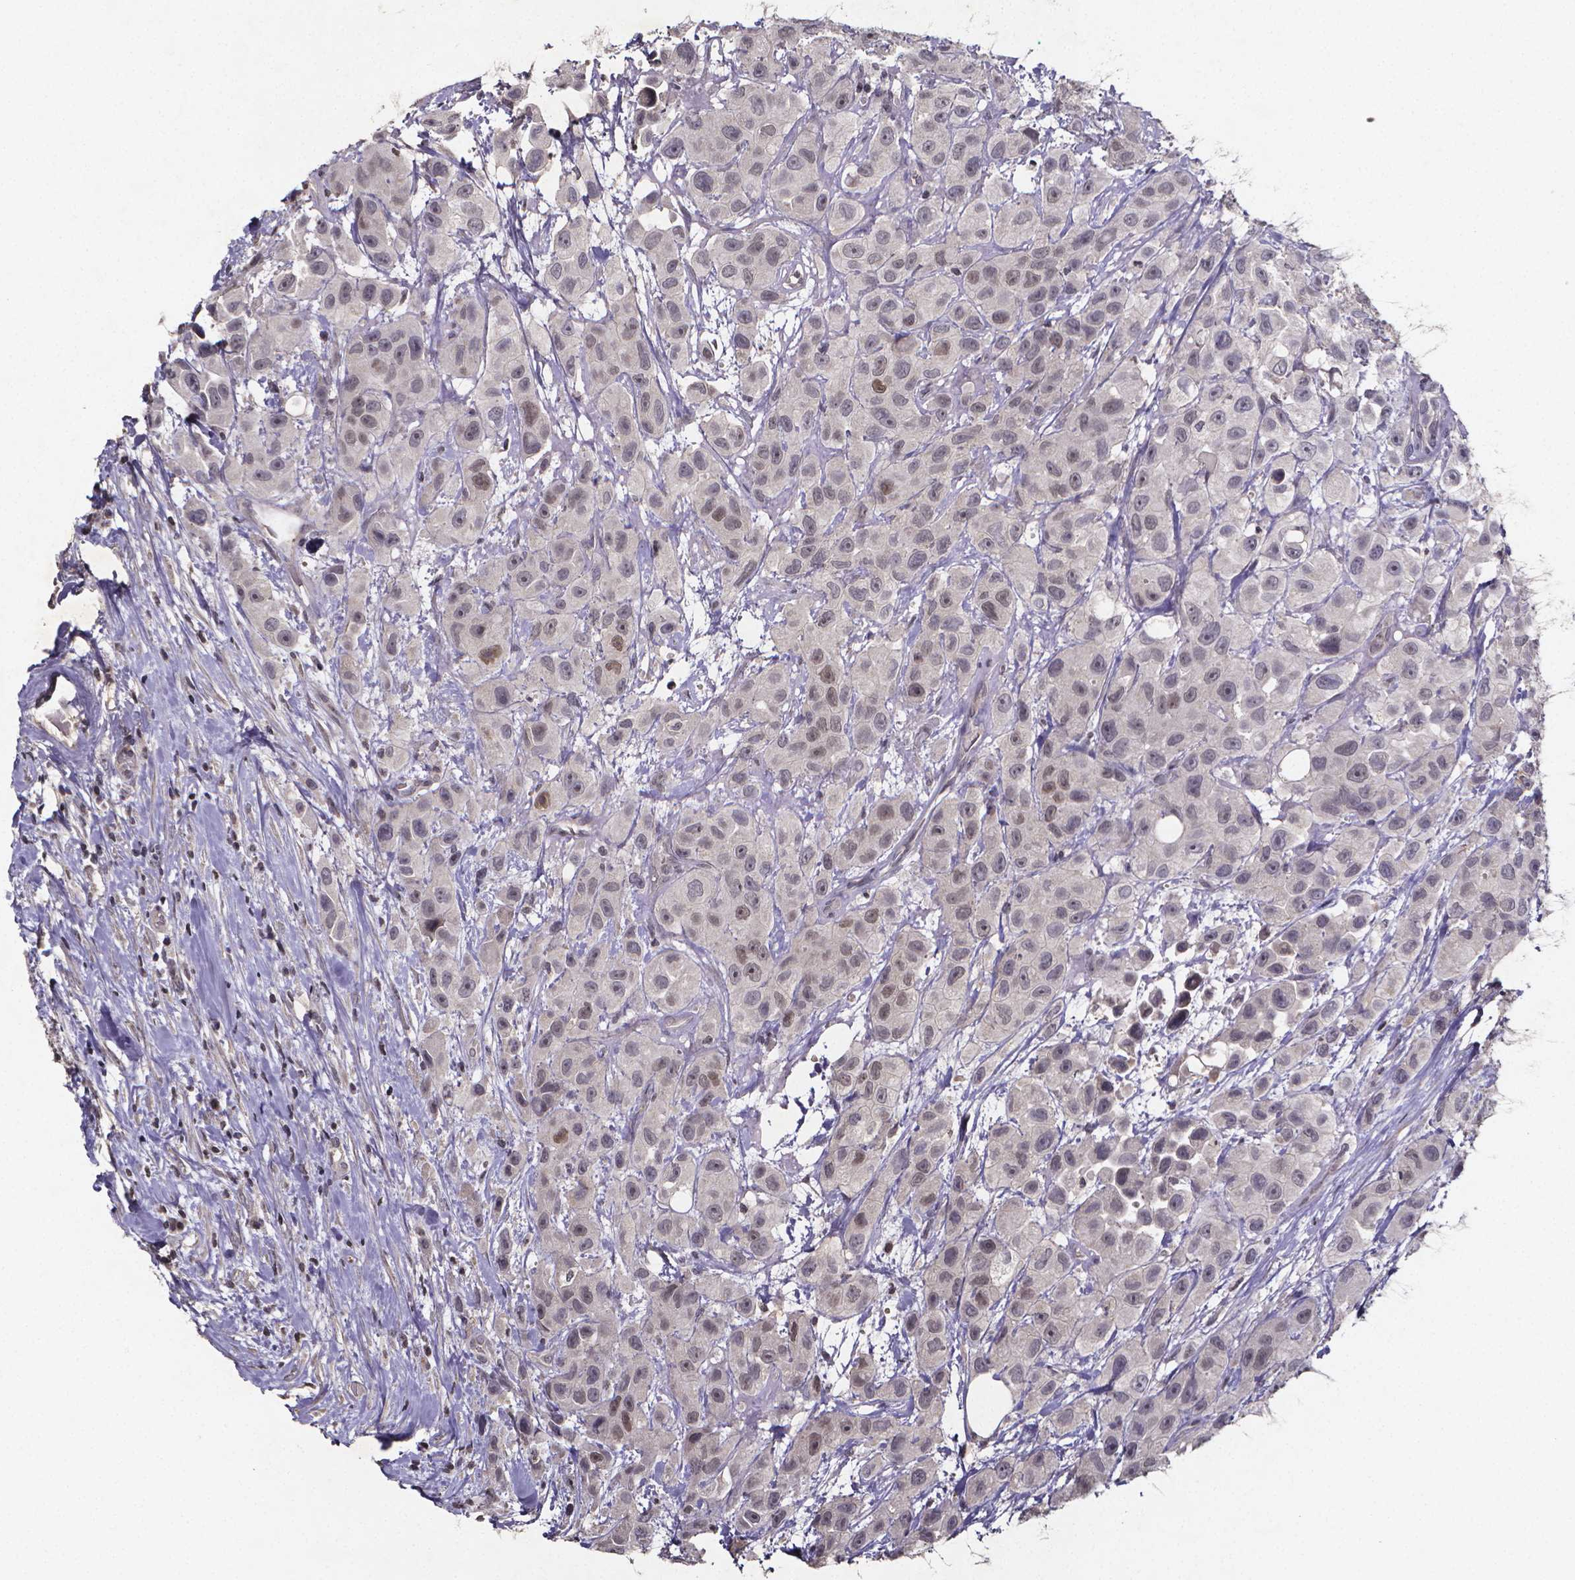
{"staining": {"intensity": "weak", "quantity": "<25%", "location": "nuclear"}, "tissue": "urothelial cancer", "cell_type": "Tumor cells", "image_type": "cancer", "snomed": [{"axis": "morphology", "description": "Urothelial carcinoma, High grade"}, {"axis": "topography", "description": "Urinary bladder"}], "caption": "Immunohistochemistry (IHC) micrograph of high-grade urothelial carcinoma stained for a protein (brown), which exhibits no positivity in tumor cells. Brightfield microscopy of IHC stained with DAB (brown) and hematoxylin (blue), captured at high magnification.", "gene": "TP73", "patient": {"sex": "male", "age": 79}}